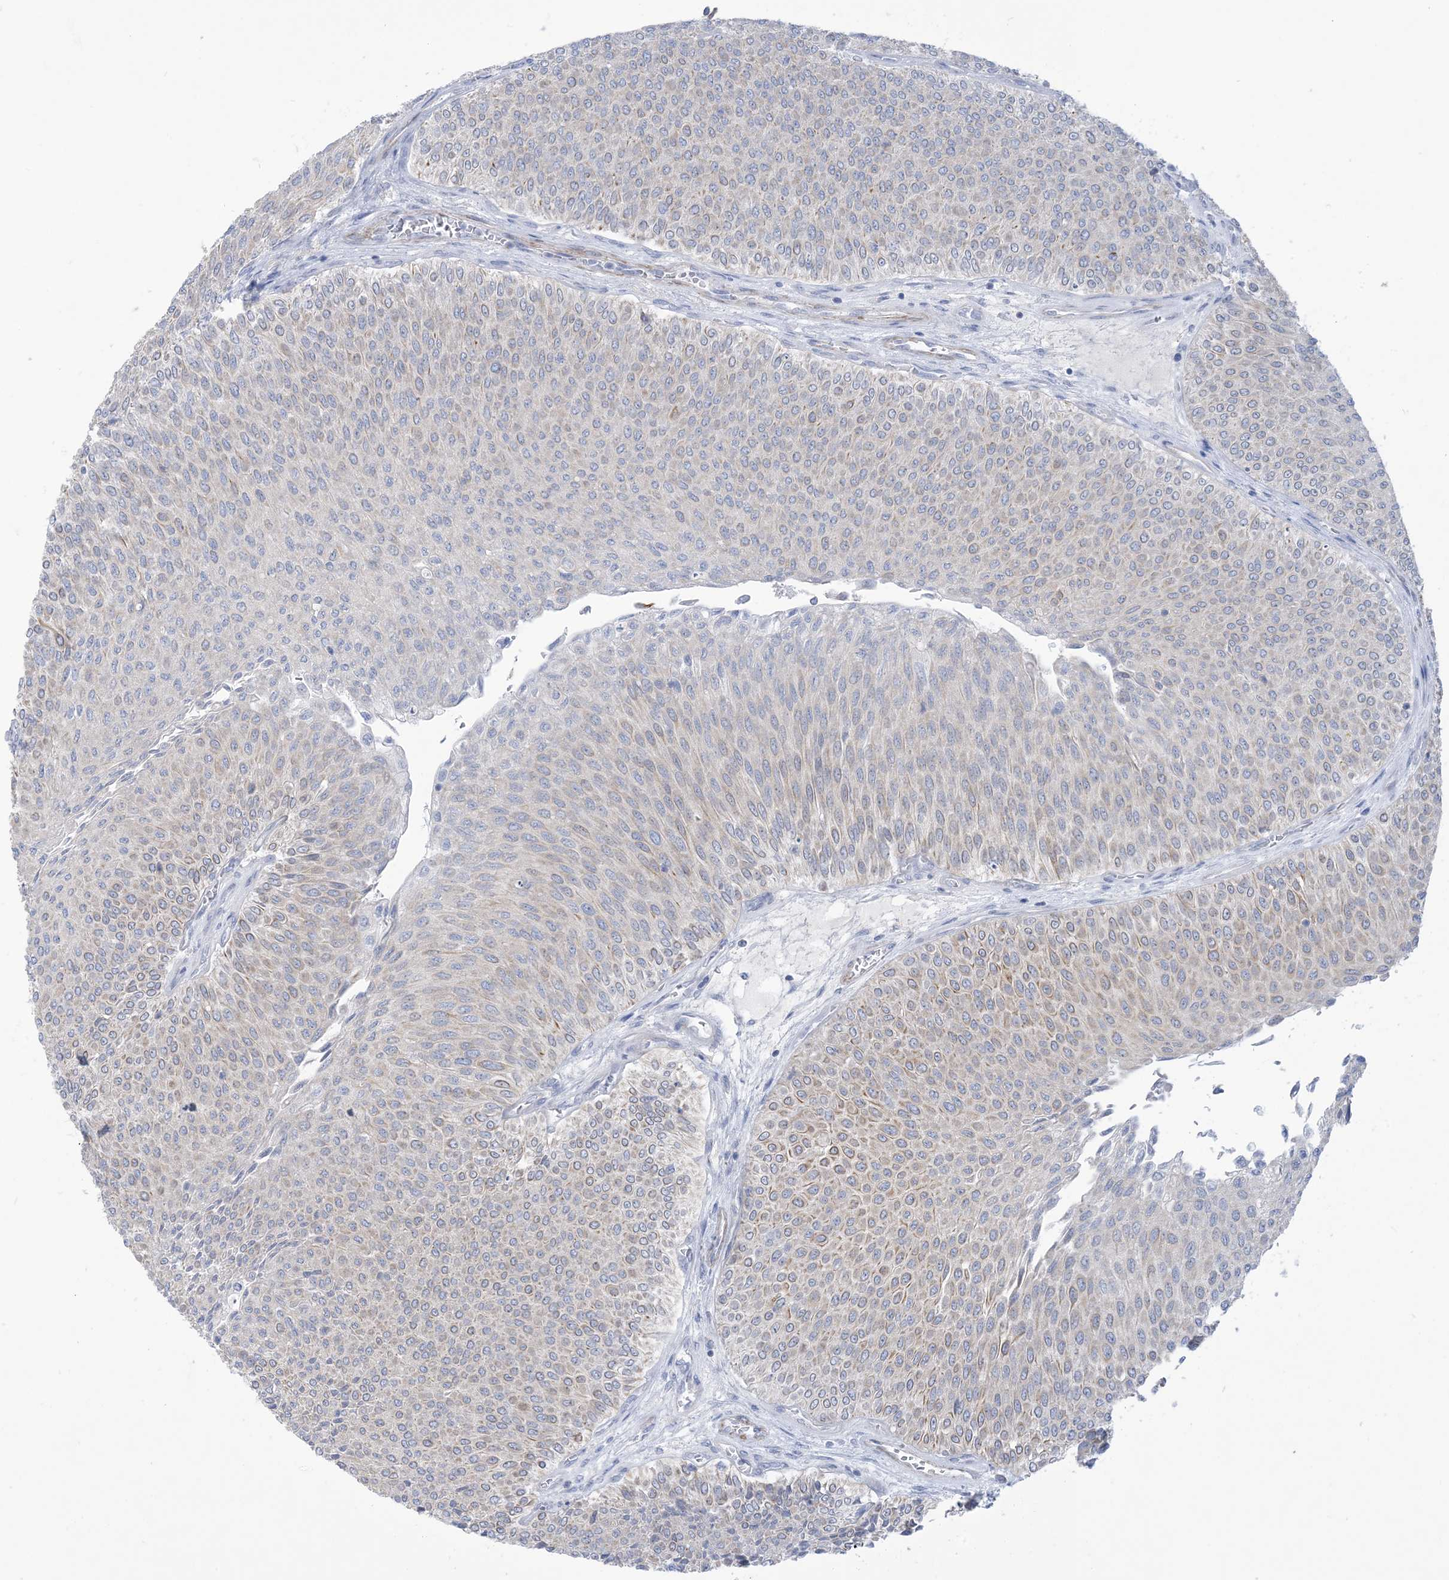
{"staining": {"intensity": "moderate", "quantity": "<25%", "location": "cytoplasmic/membranous"}, "tissue": "urothelial cancer", "cell_type": "Tumor cells", "image_type": "cancer", "snomed": [{"axis": "morphology", "description": "Urothelial carcinoma, Low grade"}, {"axis": "topography", "description": "Urinary bladder"}], "caption": "The immunohistochemical stain highlights moderate cytoplasmic/membranous staining in tumor cells of low-grade urothelial carcinoma tissue. (DAB (3,3'-diaminobenzidine) = brown stain, brightfield microscopy at high magnification).", "gene": "MARS2", "patient": {"sex": "male", "age": 78}}